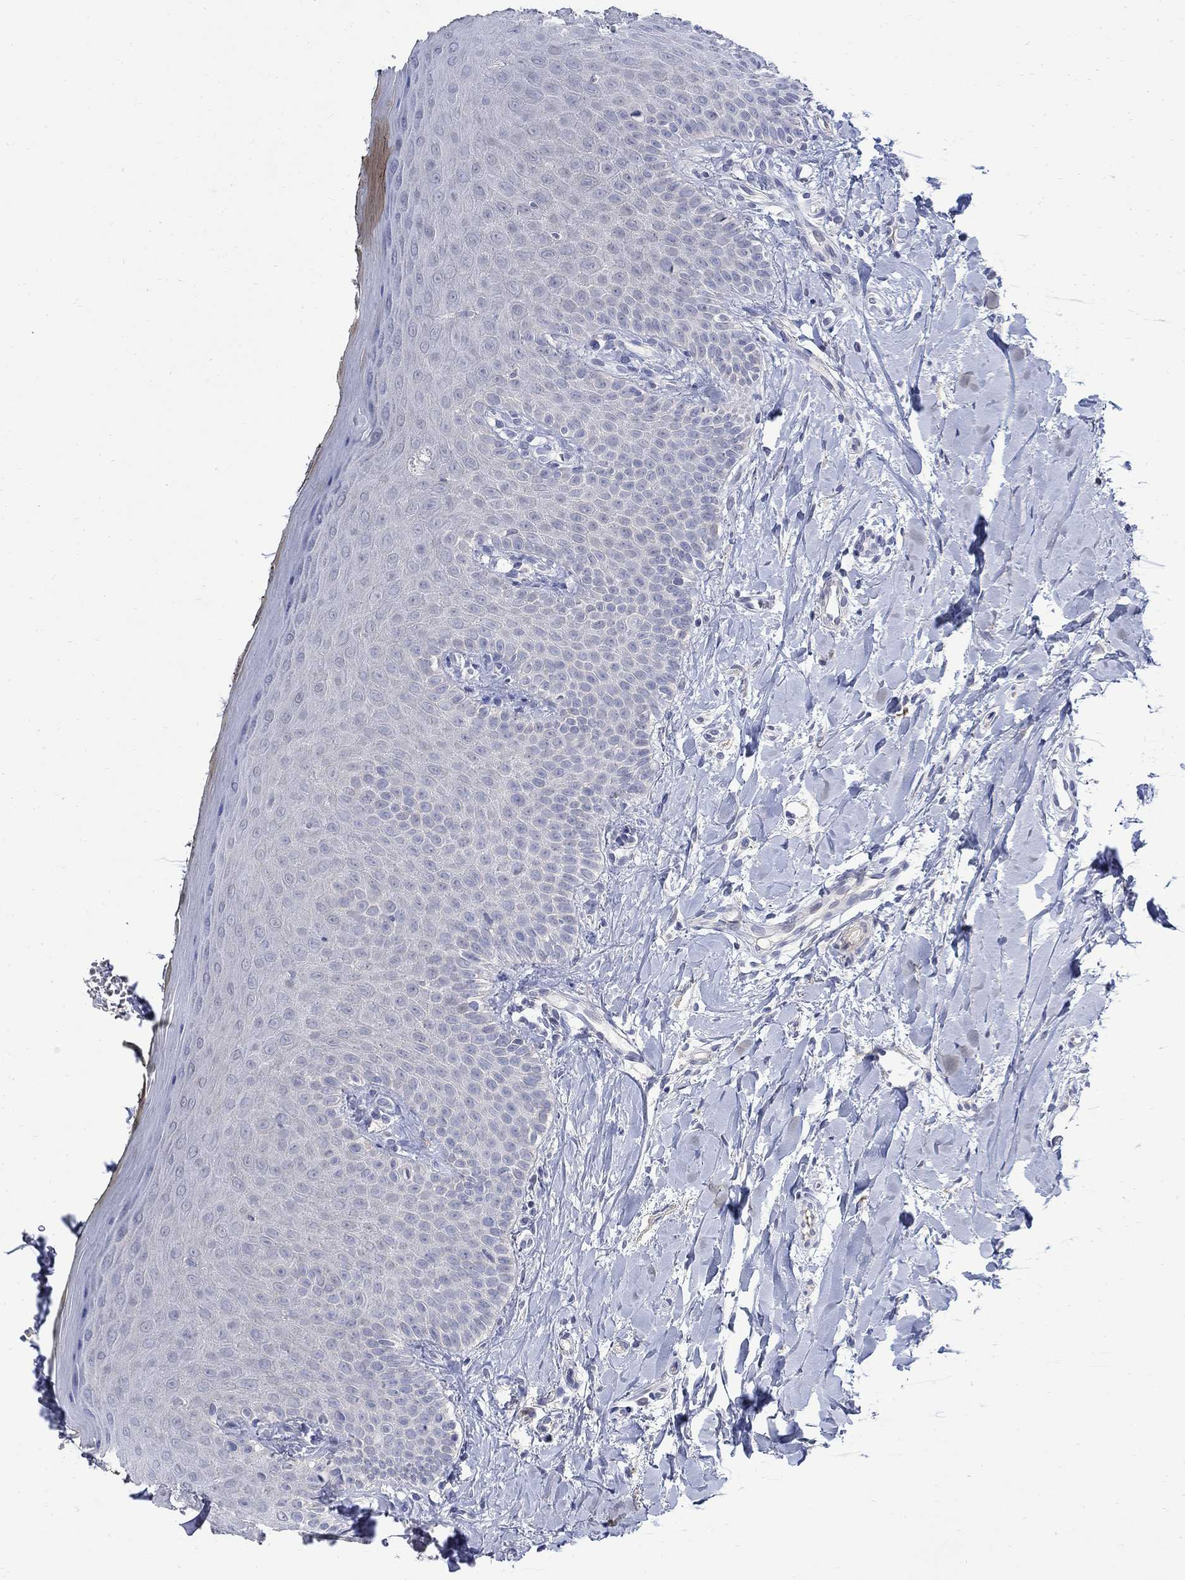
{"staining": {"intensity": "negative", "quantity": "none", "location": "none"}, "tissue": "oral mucosa", "cell_type": "Squamous epithelial cells", "image_type": "normal", "snomed": [{"axis": "morphology", "description": "Normal tissue, NOS"}, {"axis": "topography", "description": "Oral tissue"}], "caption": "A photomicrograph of oral mucosa stained for a protein reveals no brown staining in squamous epithelial cells. (Stains: DAB (3,3'-diaminobenzidine) IHC with hematoxylin counter stain, Microscopy: brightfield microscopy at high magnification).", "gene": "DLK1", "patient": {"sex": "female", "age": 43}}